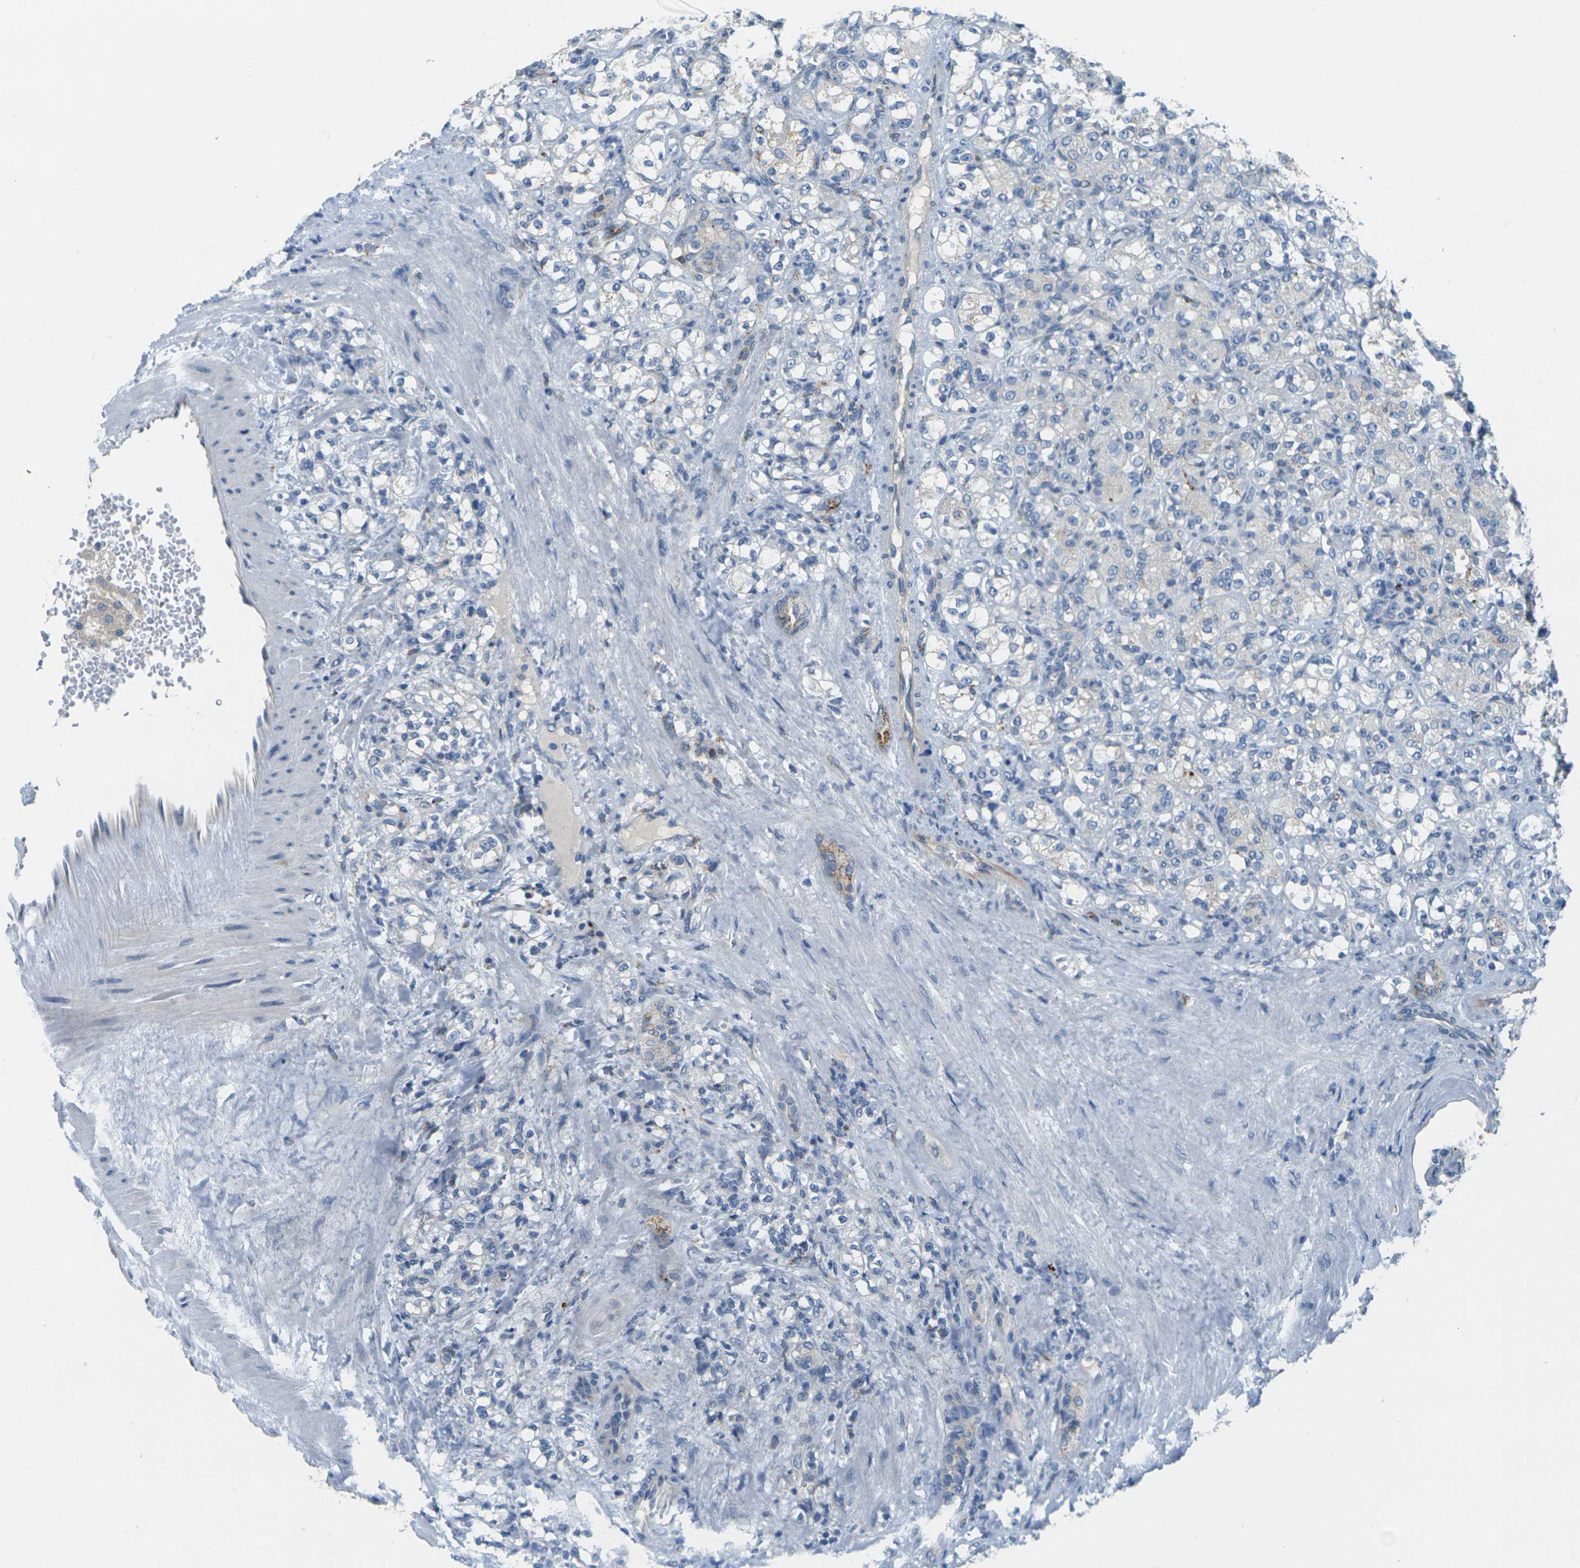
{"staining": {"intensity": "negative", "quantity": "none", "location": "none"}, "tissue": "renal cancer", "cell_type": "Tumor cells", "image_type": "cancer", "snomed": [{"axis": "morphology", "description": "Adenocarcinoma, NOS"}, {"axis": "topography", "description": "Kidney"}], "caption": "Adenocarcinoma (renal) stained for a protein using immunohistochemistry (IHC) exhibits no positivity tumor cells.", "gene": "CYP2C8", "patient": {"sex": "male", "age": 61}}